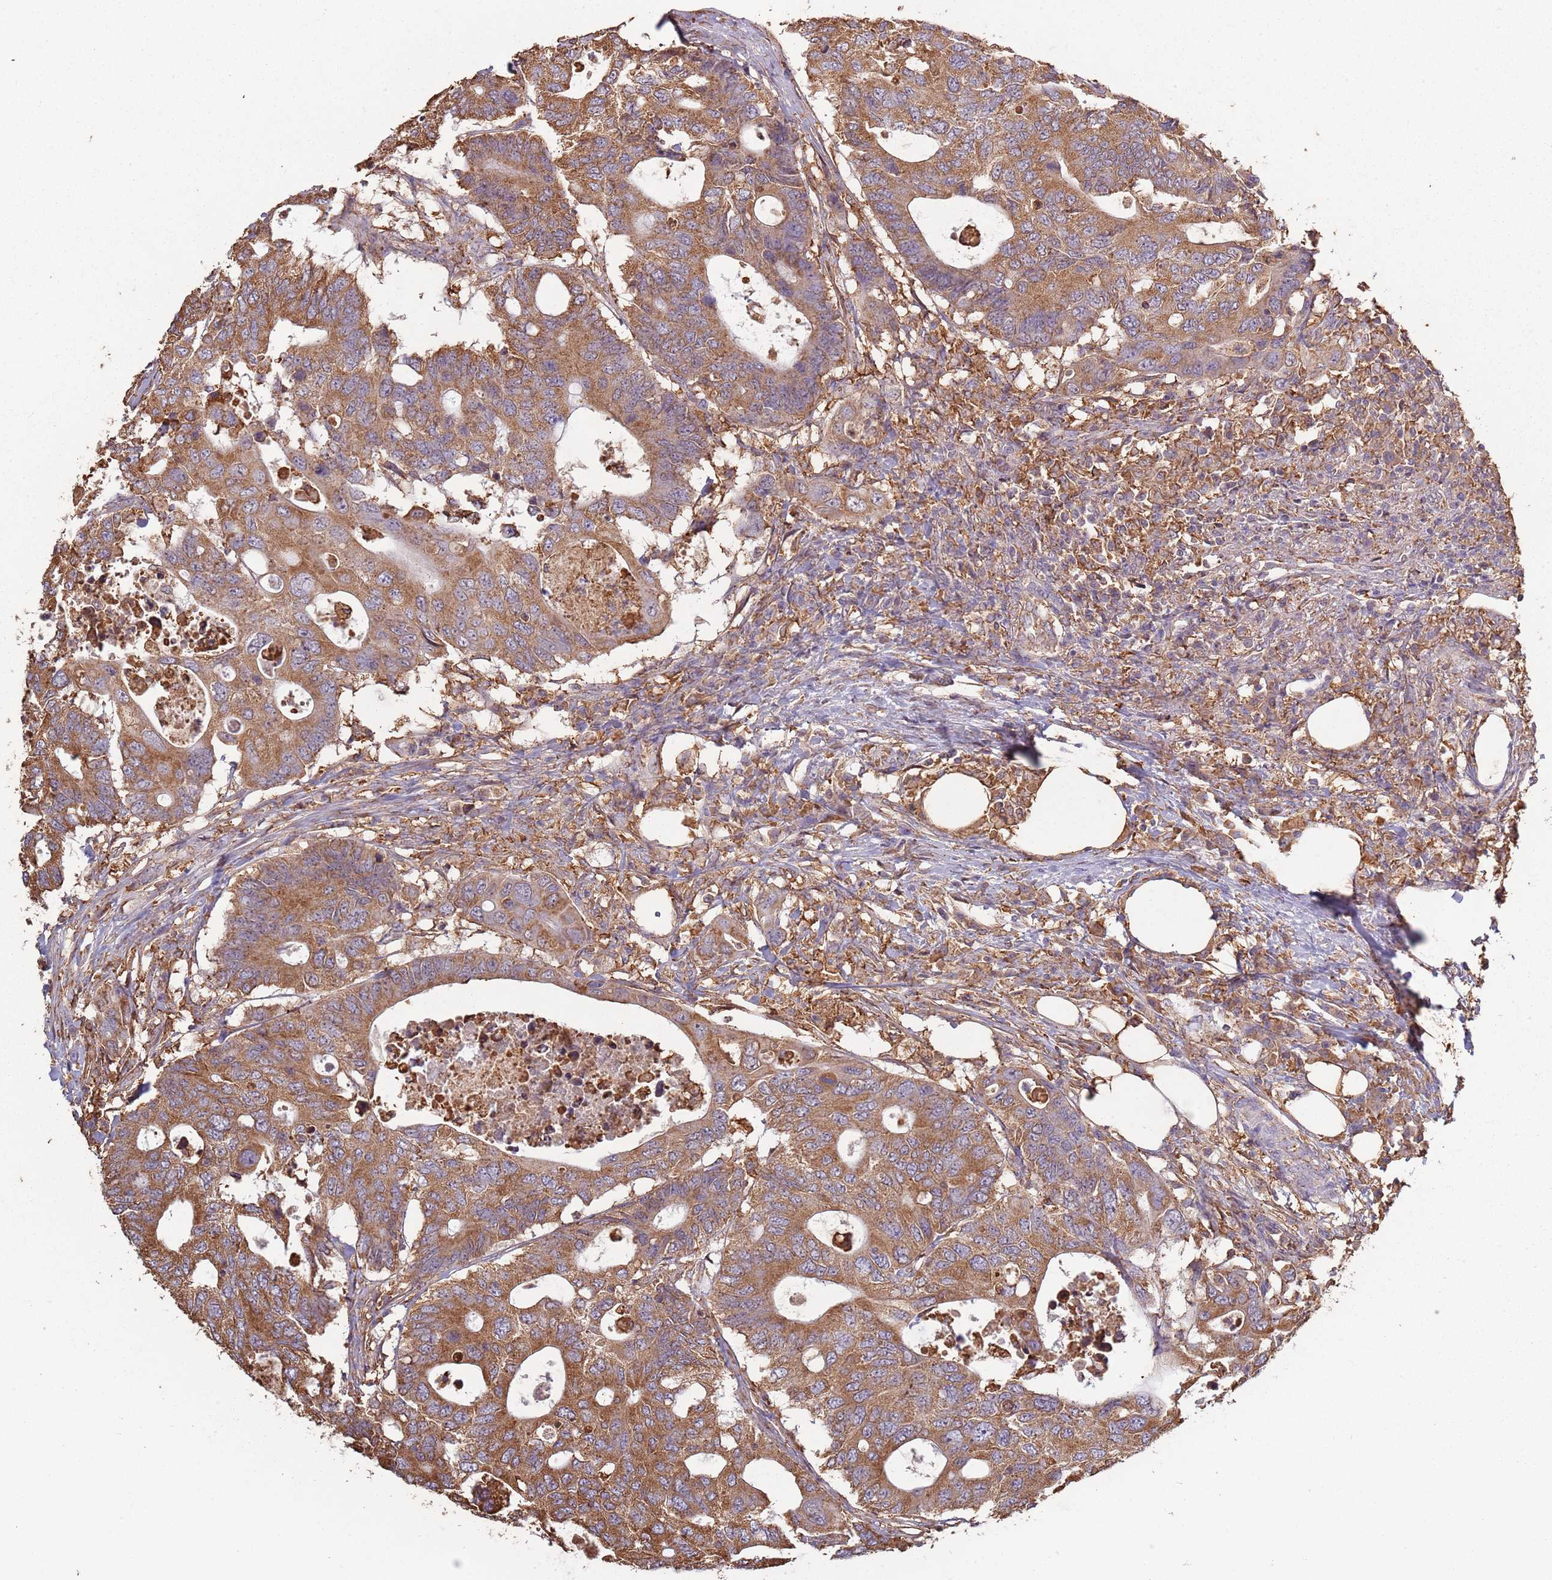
{"staining": {"intensity": "moderate", "quantity": ">75%", "location": "cytoplasmic/membranous"}, "tissue": "colorectal cancer", "cell_type": "Tumor cells", "image_type": "cancer", "snomed": [{"axis": "morphology", "description": "Adenocarcinoma, NOS"}, {"axis": "topography", "description": "Colon"}], "caption": "There is medium levels of moderate cytoplasmic/membranous positivity in tumor cells of adenocarcinoma (colorectal), as demonstrated by immunohistochemical staining (brown color).", "gene": "ATOSB", "patient": {"sex": "male", "age": 71}}